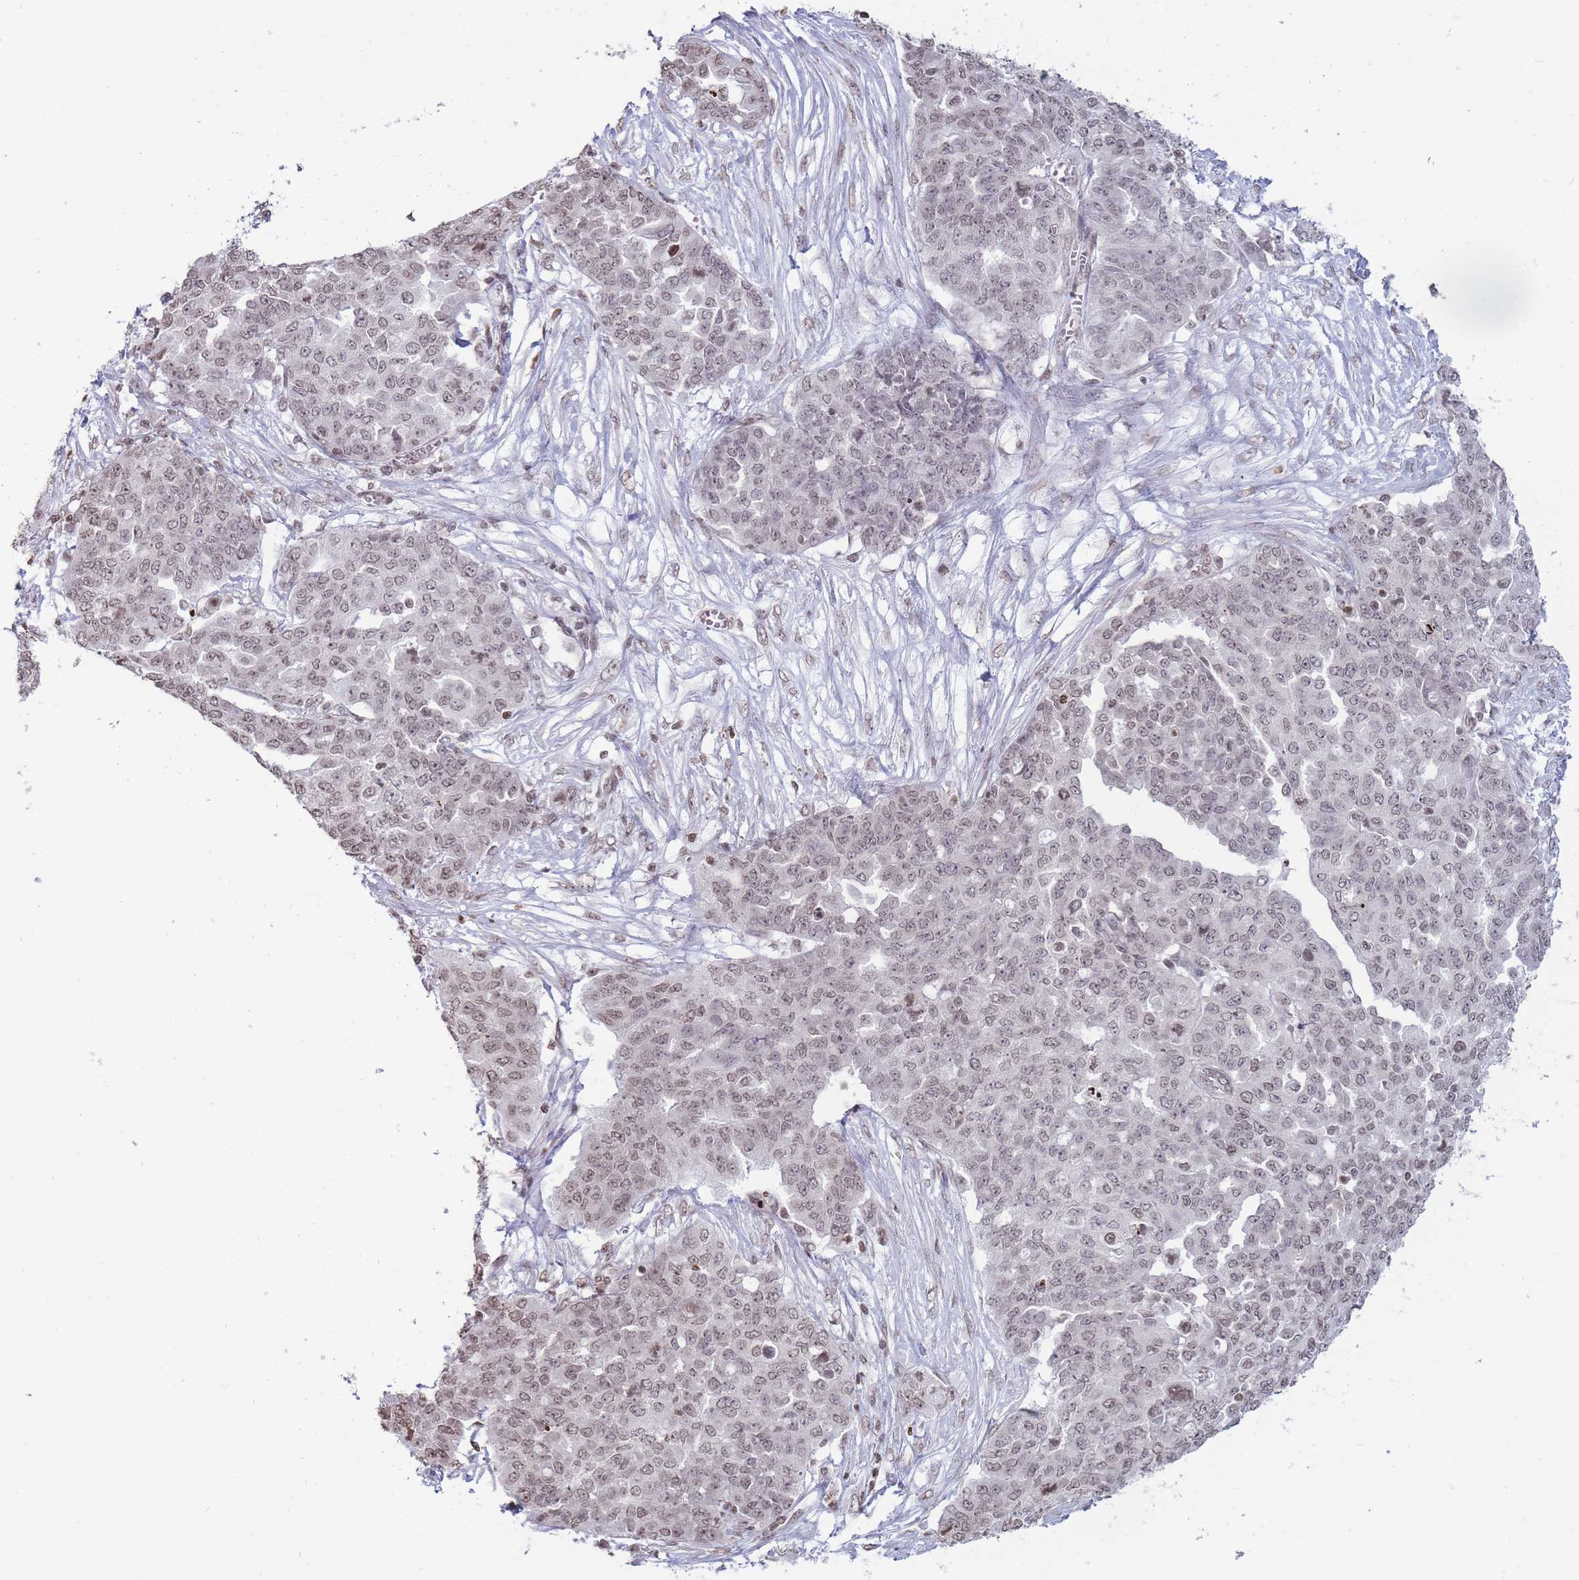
{"staining": {"intensity": "weak", "quantity": "25%-75%", "location": "nuclear"}, "tissue": "ovarian cancer", "cell_type": "Tumor cells", "image_type": "cancer", "snomed": [{"axis": "morphology", "description": "Cystadenocarcinoma, serous, NOS"}, {"axis": "topography", "description": "Soft tissue"}, {"axis": "topography", "description": "Ovary"}], "caption": "Human ovarian cancer (serous cystadenocarcinoma) stained with a brown dye reveals weak nuclear positive expression in about 25%-75% of tumor cells.", "gene": "SHISAL1", "patient": {"sex": "female", "age": 57}}